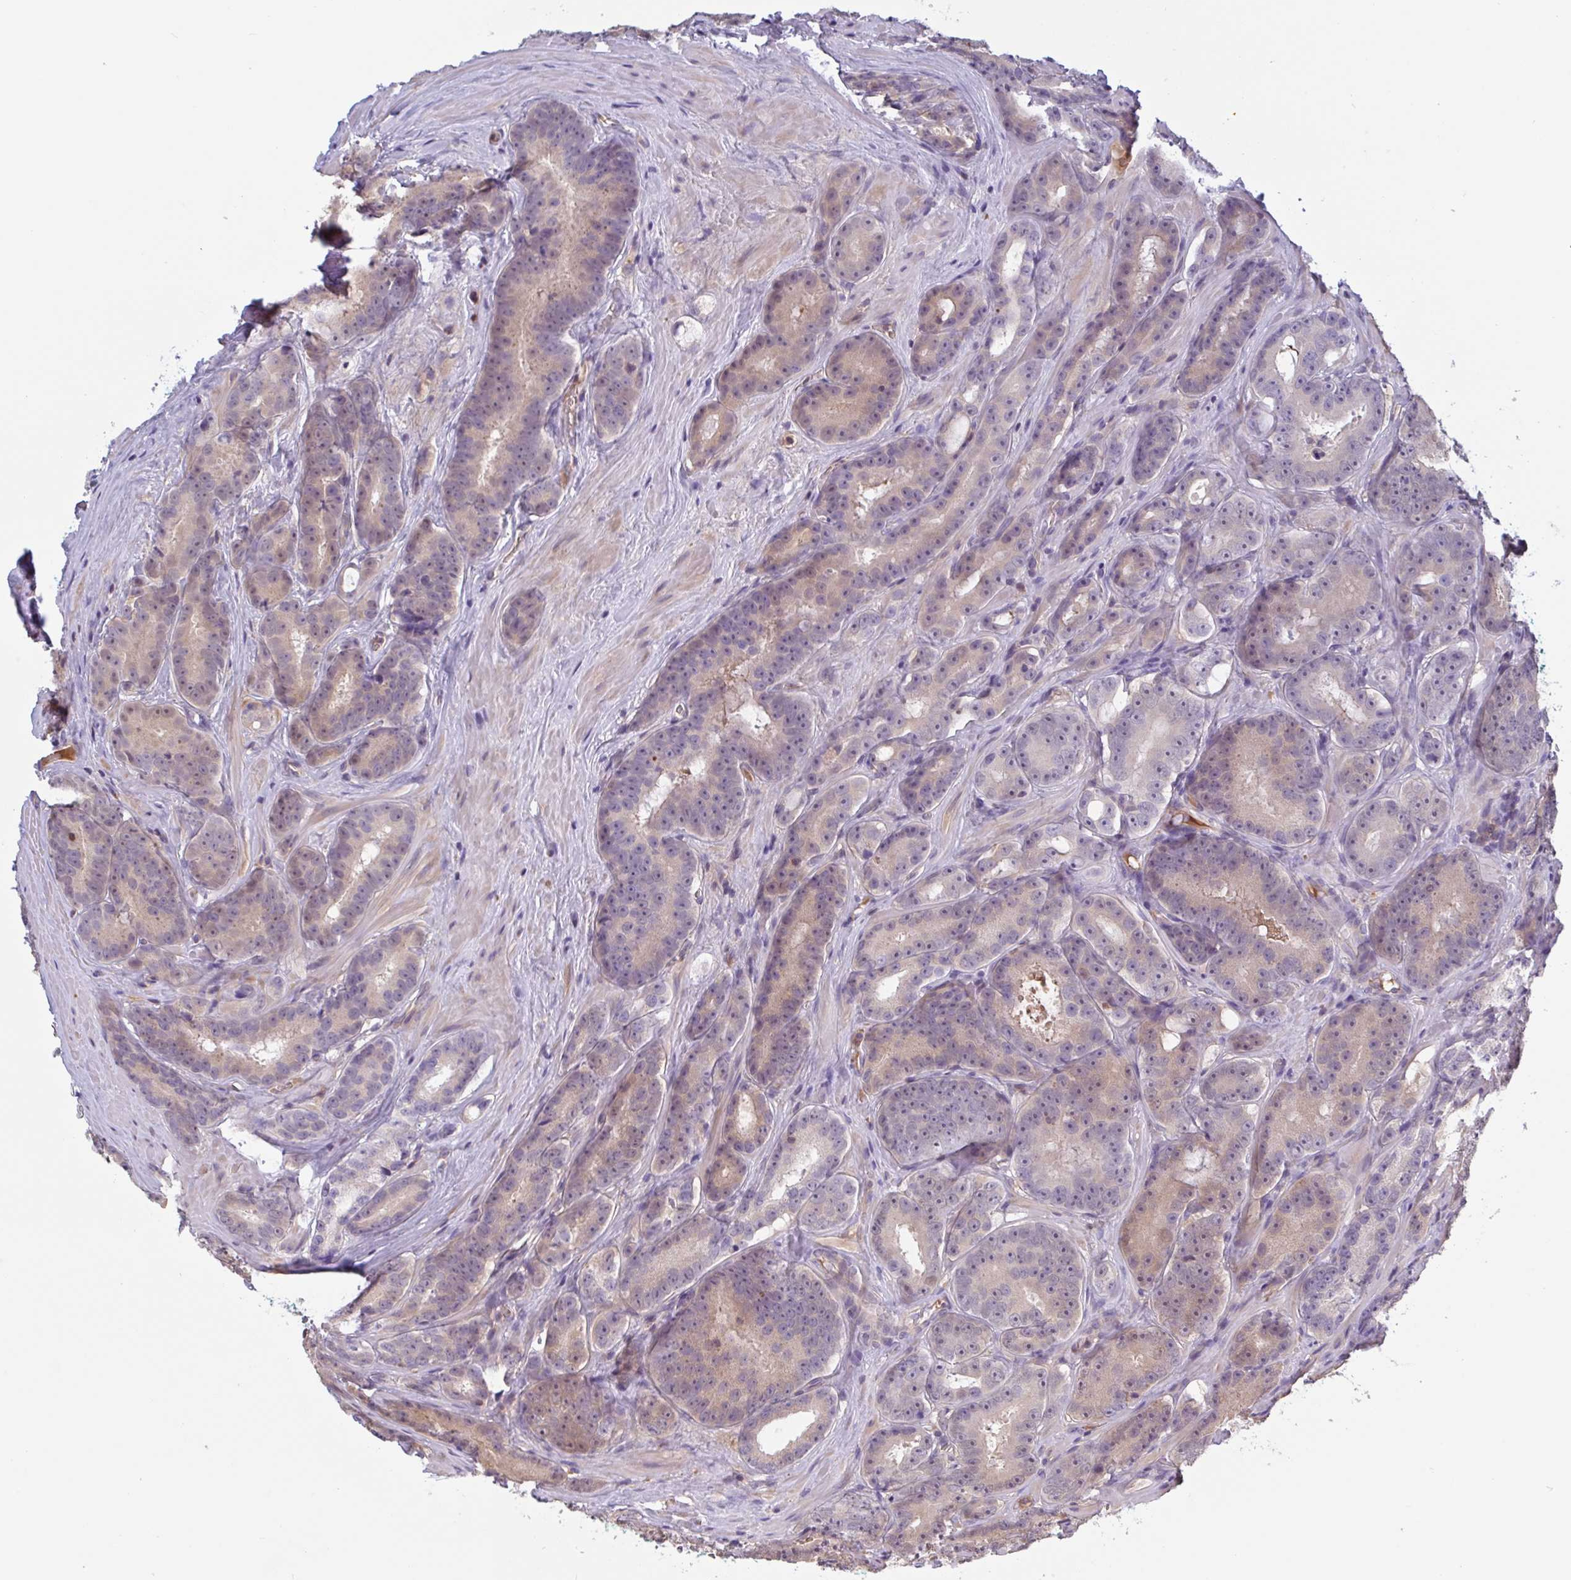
{"staining": {"intensity": "weak", "quantity": "25%-75%", "location": "cytoplasmic/membranous"}, "tissue": "prostate cancer", "cell_type": "Tumor cells", "image_type": "cancer", "snomed": [{"axis": "morphology", "description": "Adenocarcinoma, Low grade"}, {"axis": "topography", "description": "Prostate"}], "caption": "Protein staining reveals weak cytoplasmic/membranous staining in approximately 25%-75% of tumor cells in prostate cancer.", "gene": "OTOP2", "patient": {"sex": "male", "age": 62}}